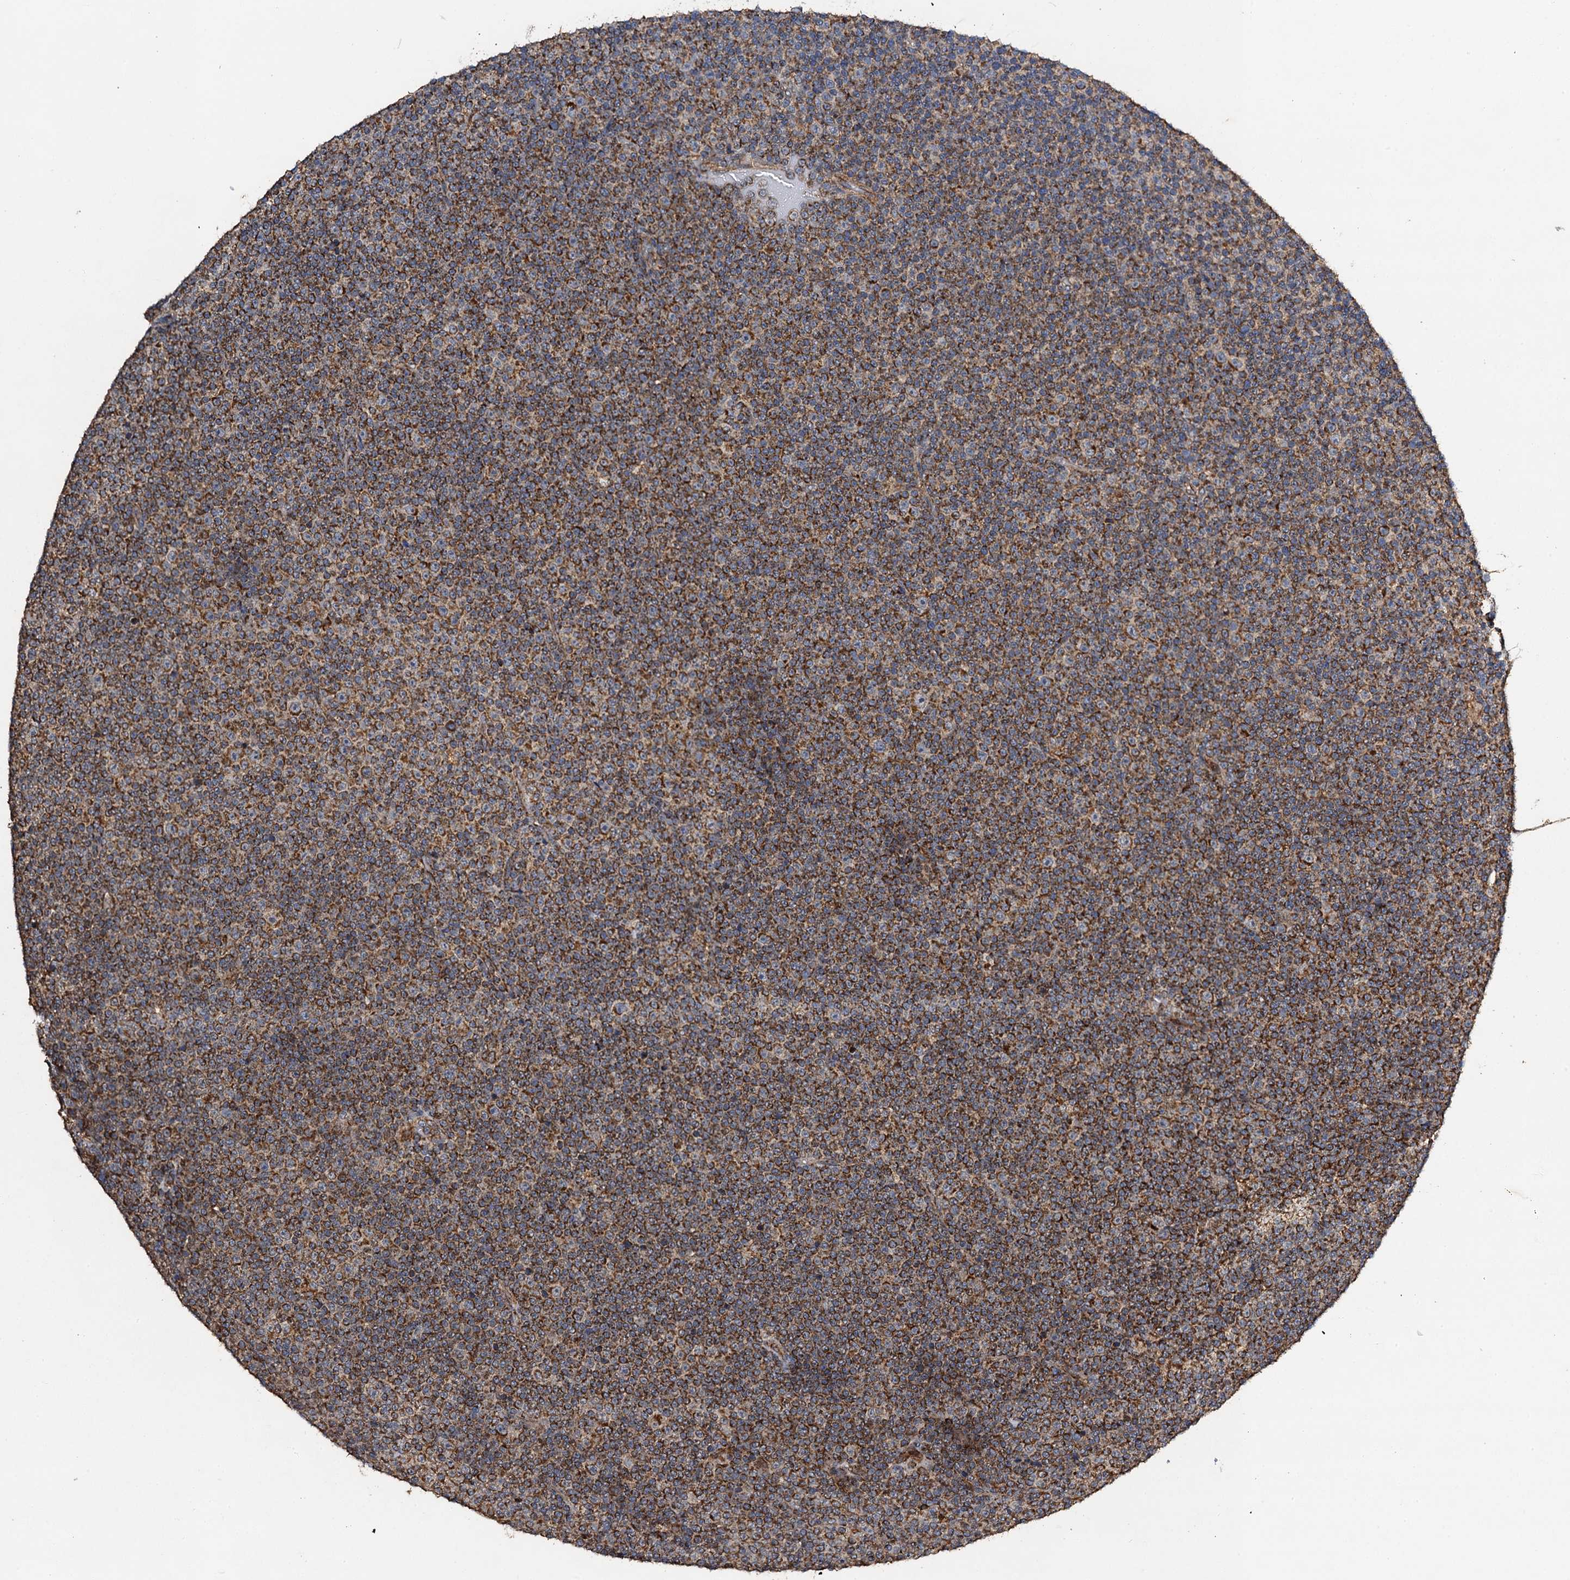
{"staining": {"intensity": "moderate", "quantity": ">75%", "location": "cytoplasmic/membranous"}, "tissue": "lymphoma", "cell_type": "Tumor cells", "image_type": "cancer", "snomed": [{"axis": "morphology", "description": "Malignant lymphoma, non-Hodgkin's type, Low grade"}, {"axis": "topography", "description": "Lymph node"}], "caption": "A brown stain shows moderate cytoplasmic/membranous positivity of a protein in human lymphoma tumor cells.", "gene": "NDUFA13", "patient": {"sex": "female", "age": 67}}